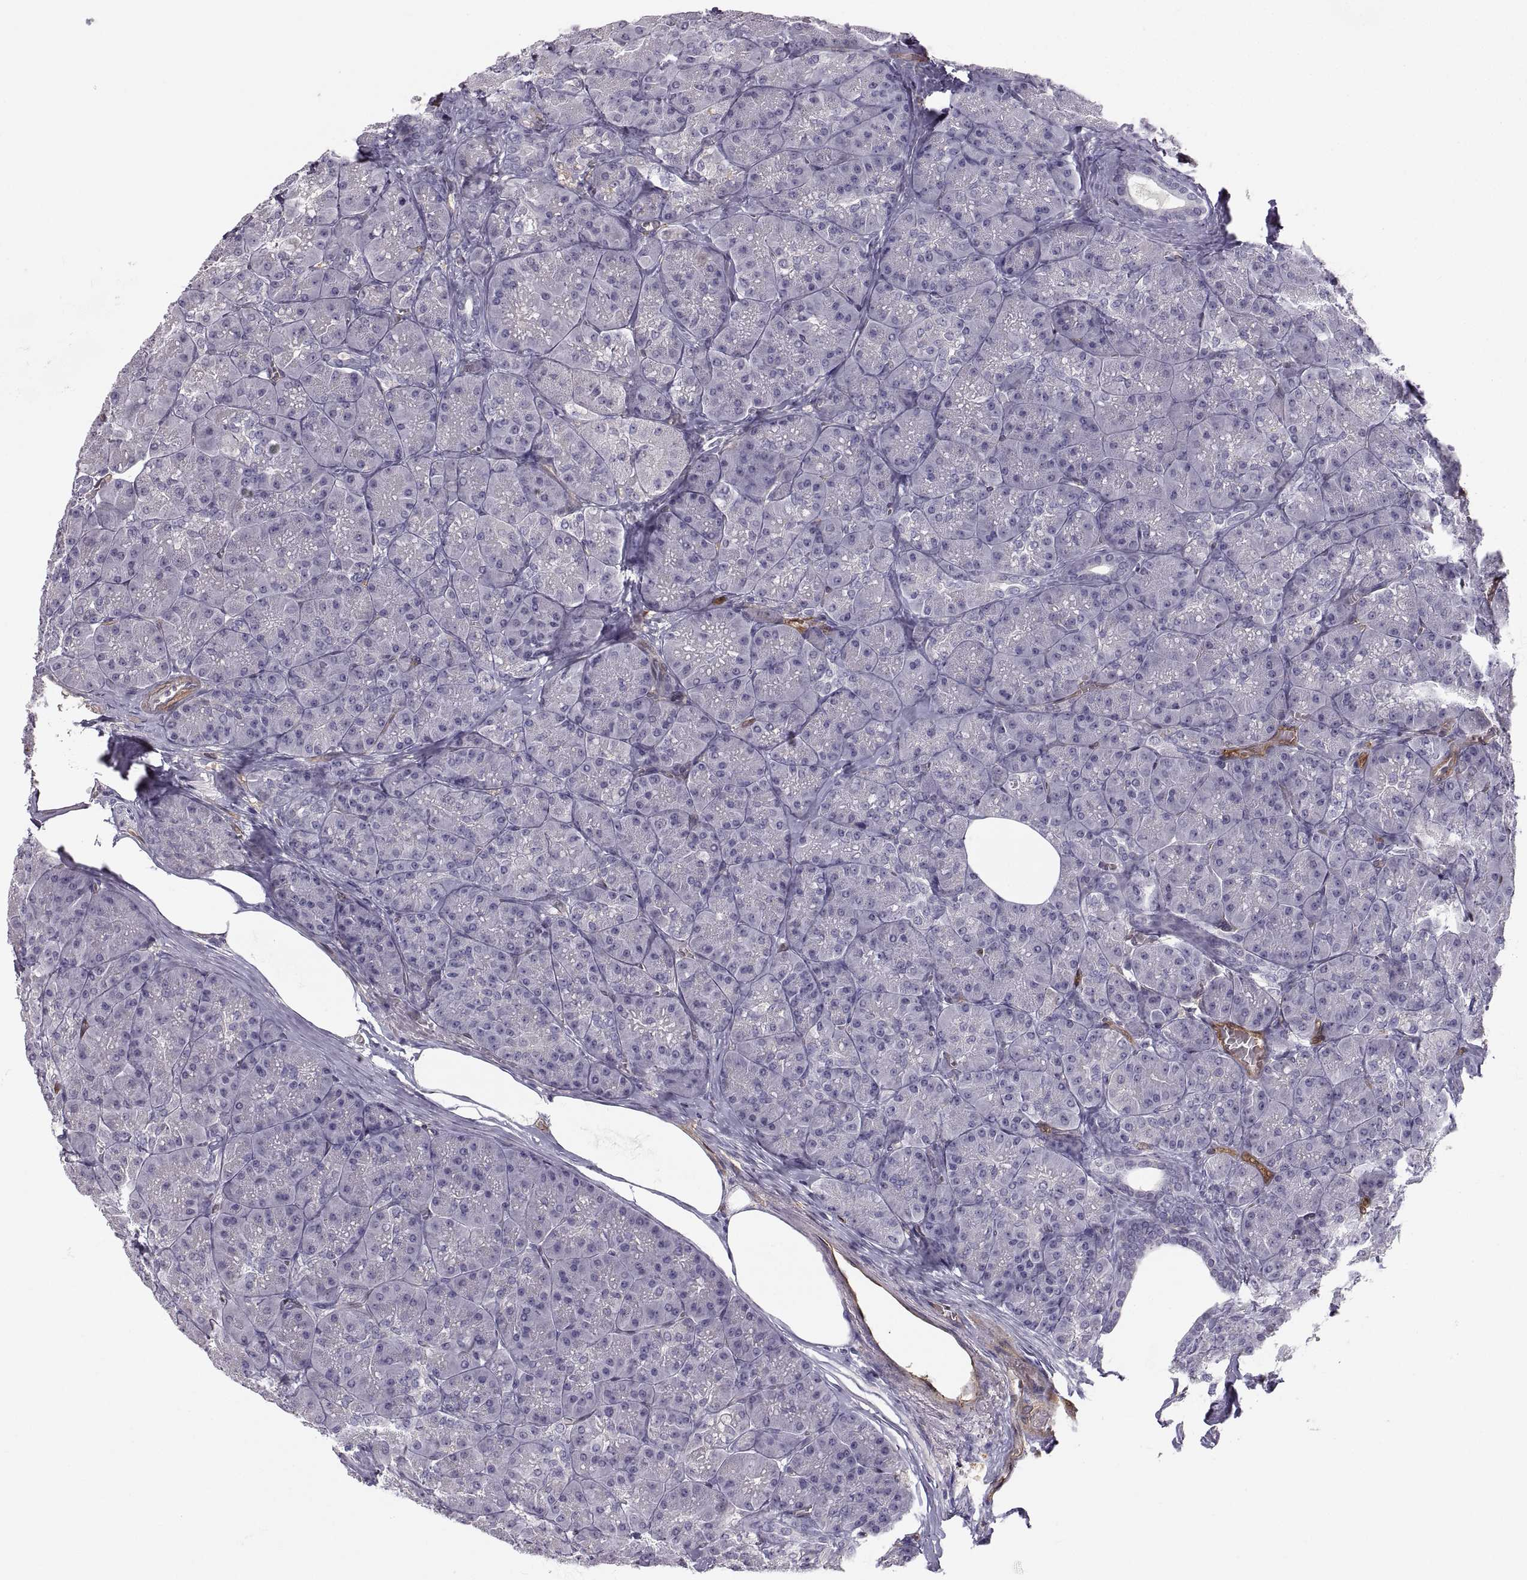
{"staining": {"intensity": "negative", "quantity": "none", "location": "none"}, "tissue": "pancreas", "cell_type": "Exocrine glandular cells", "image_type": "normal", "snomed": [{"axis": "morphology", "description": "Normal tissue, NOS"}, {"axis": "topography", "description": "Pancreas"}], "caption": "The histopathology image exhibits no staining of exocrine glandular cells in normal pancreas. (Immunohistochemistry (ihc), brightfield microscopy, high magnification).", "gene": "PGM5", "patient": {"sex": "male", "age": 57}}